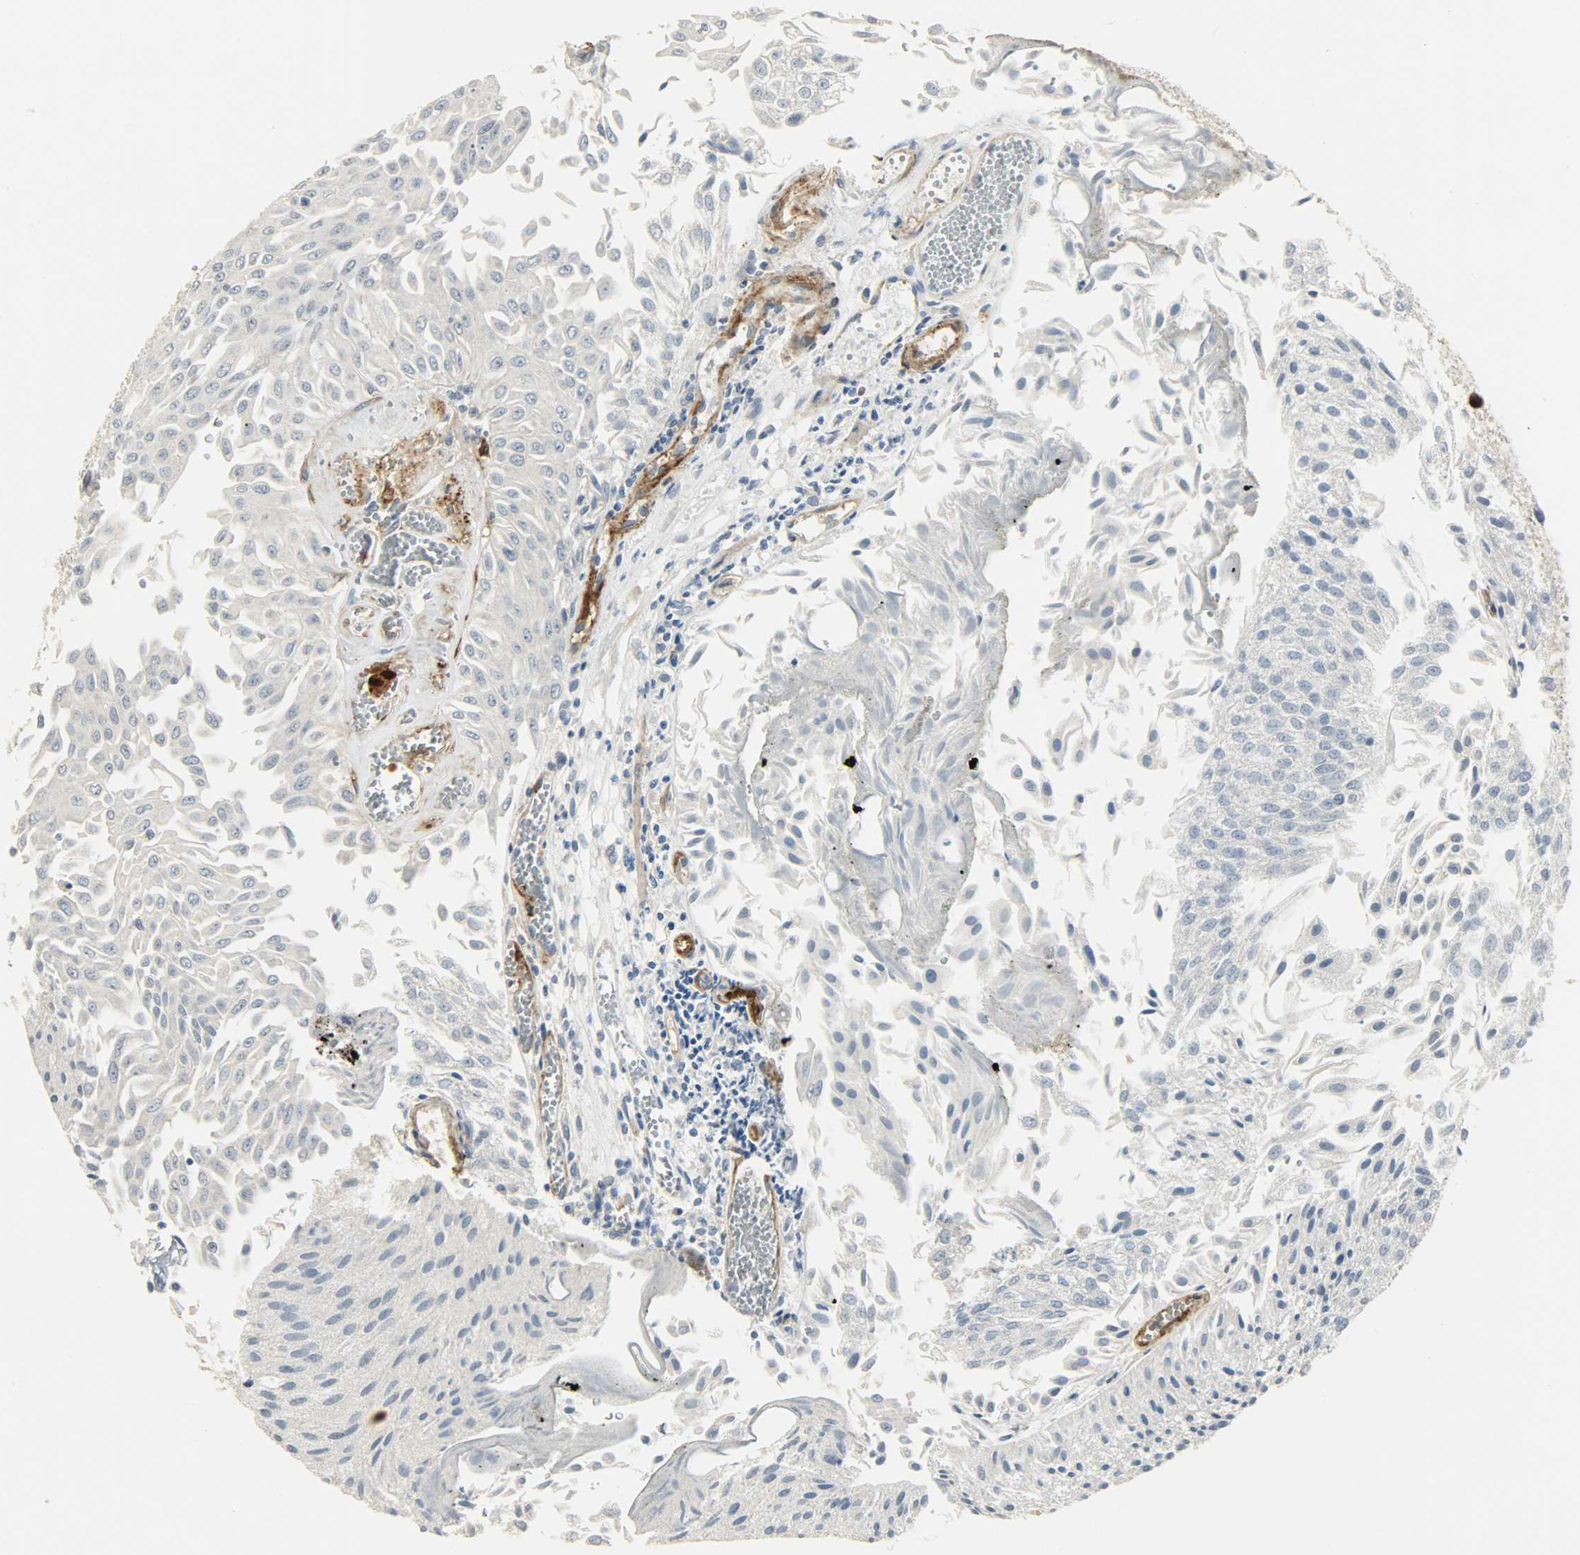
{"staining": {"intensity": "negative", "quantity": "none", "location": "none"}, "tissue": "urothelial cancer", "cell_type": "Tumor cells", "image_type": "cancer", "snomed": [{"axis": "morphology", "description": "Urothelial carcinoma, Low grade"}, {"axis": "topography", "description": "Urinary bladder"}], "caption": "The micrograph displays no staining of tumor cells in urothelial cancer. (DAB immunohistochemistry visualized using brightfield microscopy, high magnification).", "gene": "ENPEP", "patient": {"sex": "male", "age": 86}}